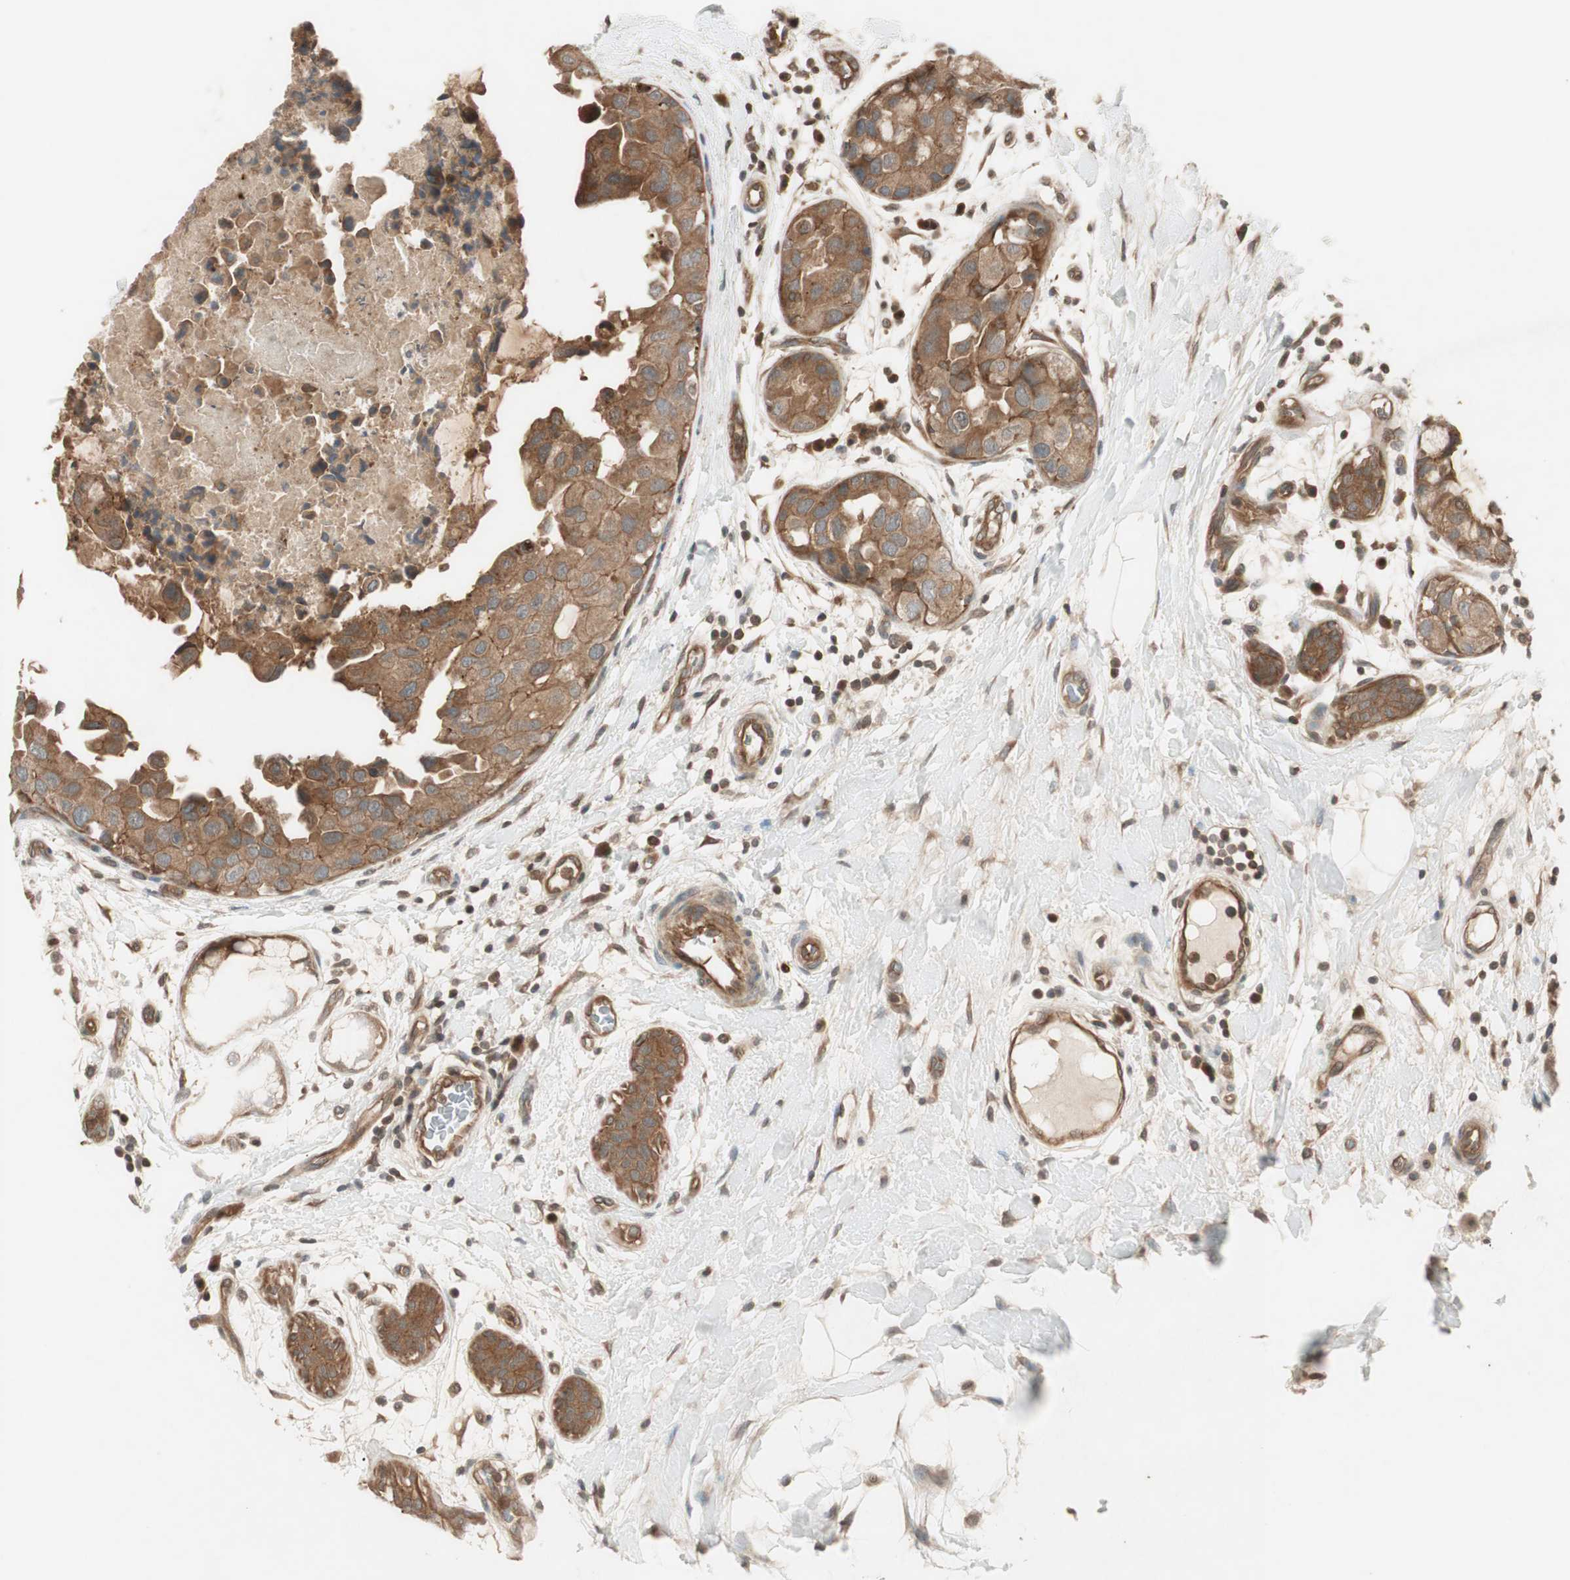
{"staining": {"intensity": "moderate", "quantity": ">75%", "location": "cytoplasmic/membranous"}, "tissue": "breast cancer", "cell_type": "Tumor cells", "image_type": "cancer", "snomed": [{"axis": "morphology", "description": "Duct carcinoma"}, {"axis": "topography", "description": "Breast"}], "caption": "Tumor cells exhibit medium levels of moderate cytoplasmic/membranous positivity in about >75% of cells in infiltrating ductal carcinoma (breast). The staining was performed using DAB, with brown indicating positive protein expression. Nuclei are stained blue with hematoxylin.", "gene": "EPHA8", "patient": {"sex": "female", "age": 40}}